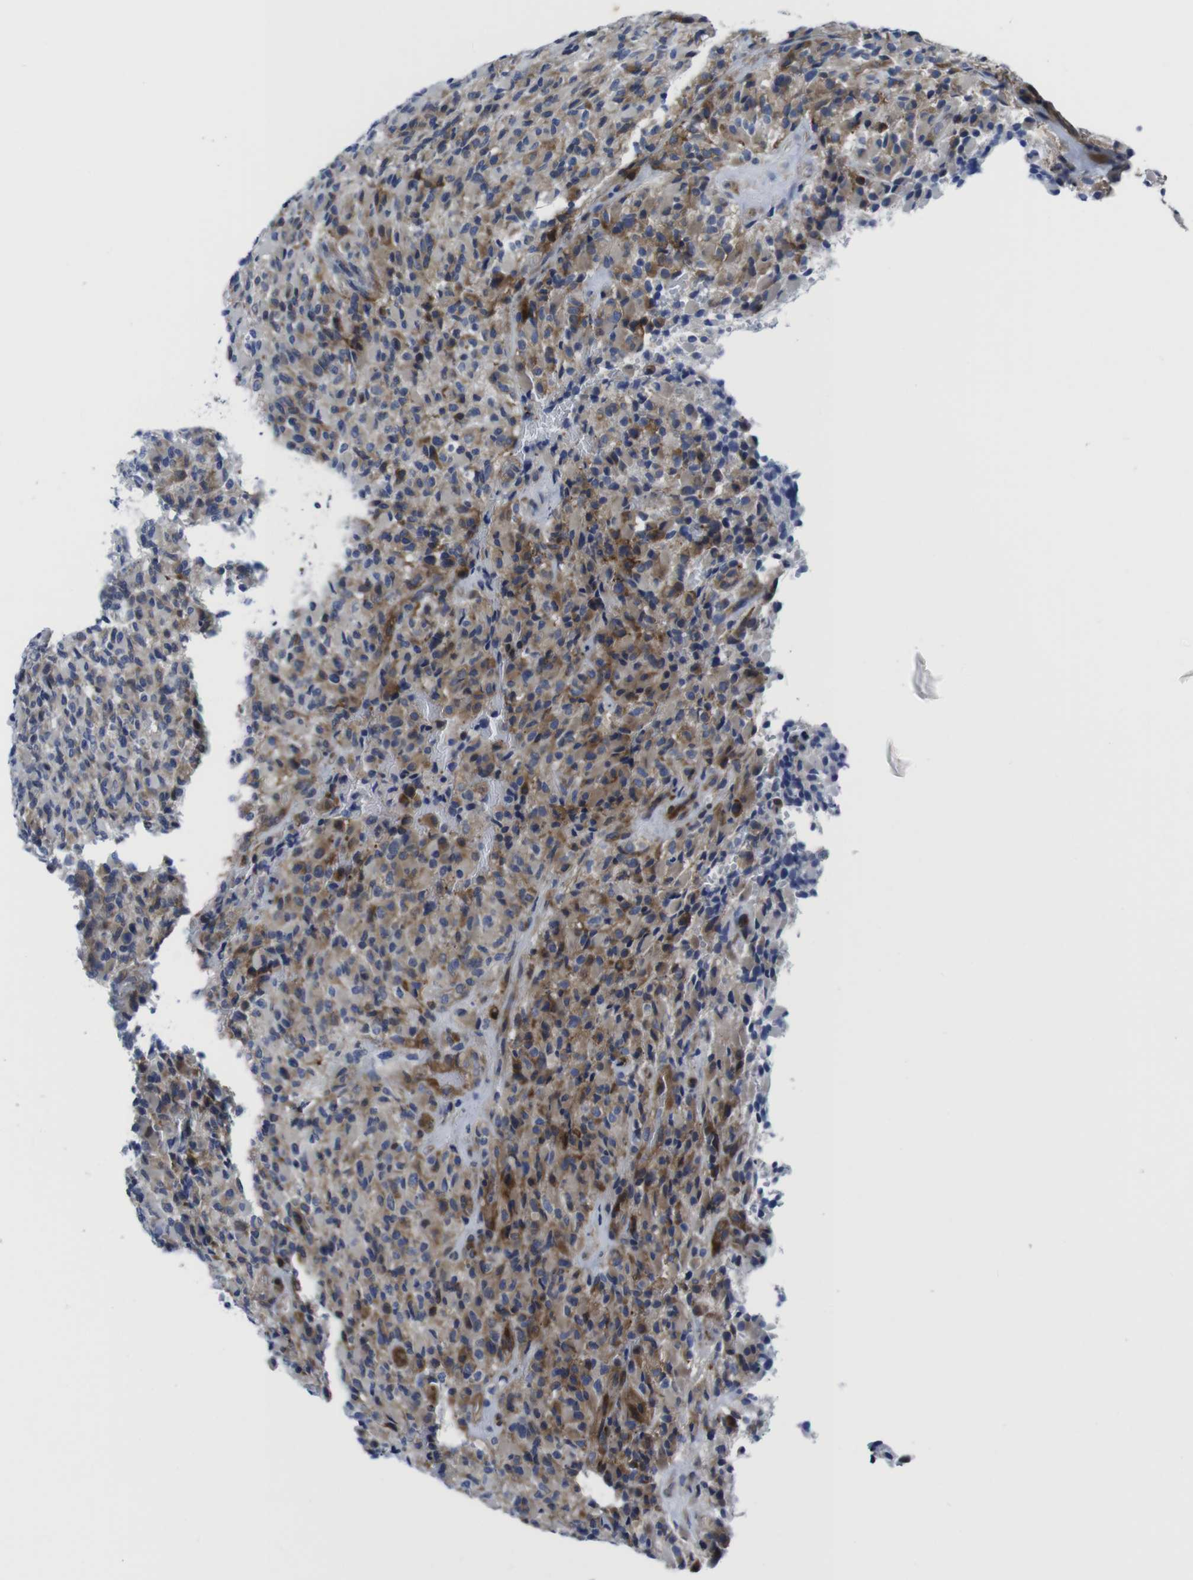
{"staining": {"intensity": "moderate", "quantity": ">75%", "location": "cytoplasmic/membranous"}, "tissue": "glioma", "cell_type": "Tumor cells", "image_type": "cancer", "snomed": [{"axis": "morphology", "description": "Glioma, malignant, High grade"}, {"axis": "topography", "description": "Brain"}], "caption": "Moderate cytoplasmic/membranous protein staining is seen in about >75% of tumor cells in high-grade glioma (malignant). (DAB IHC, brown staining for protein, blue staining for nuclei).", "gene": "EIF4A1", "patient": {"sex": "male", "age": 71}}